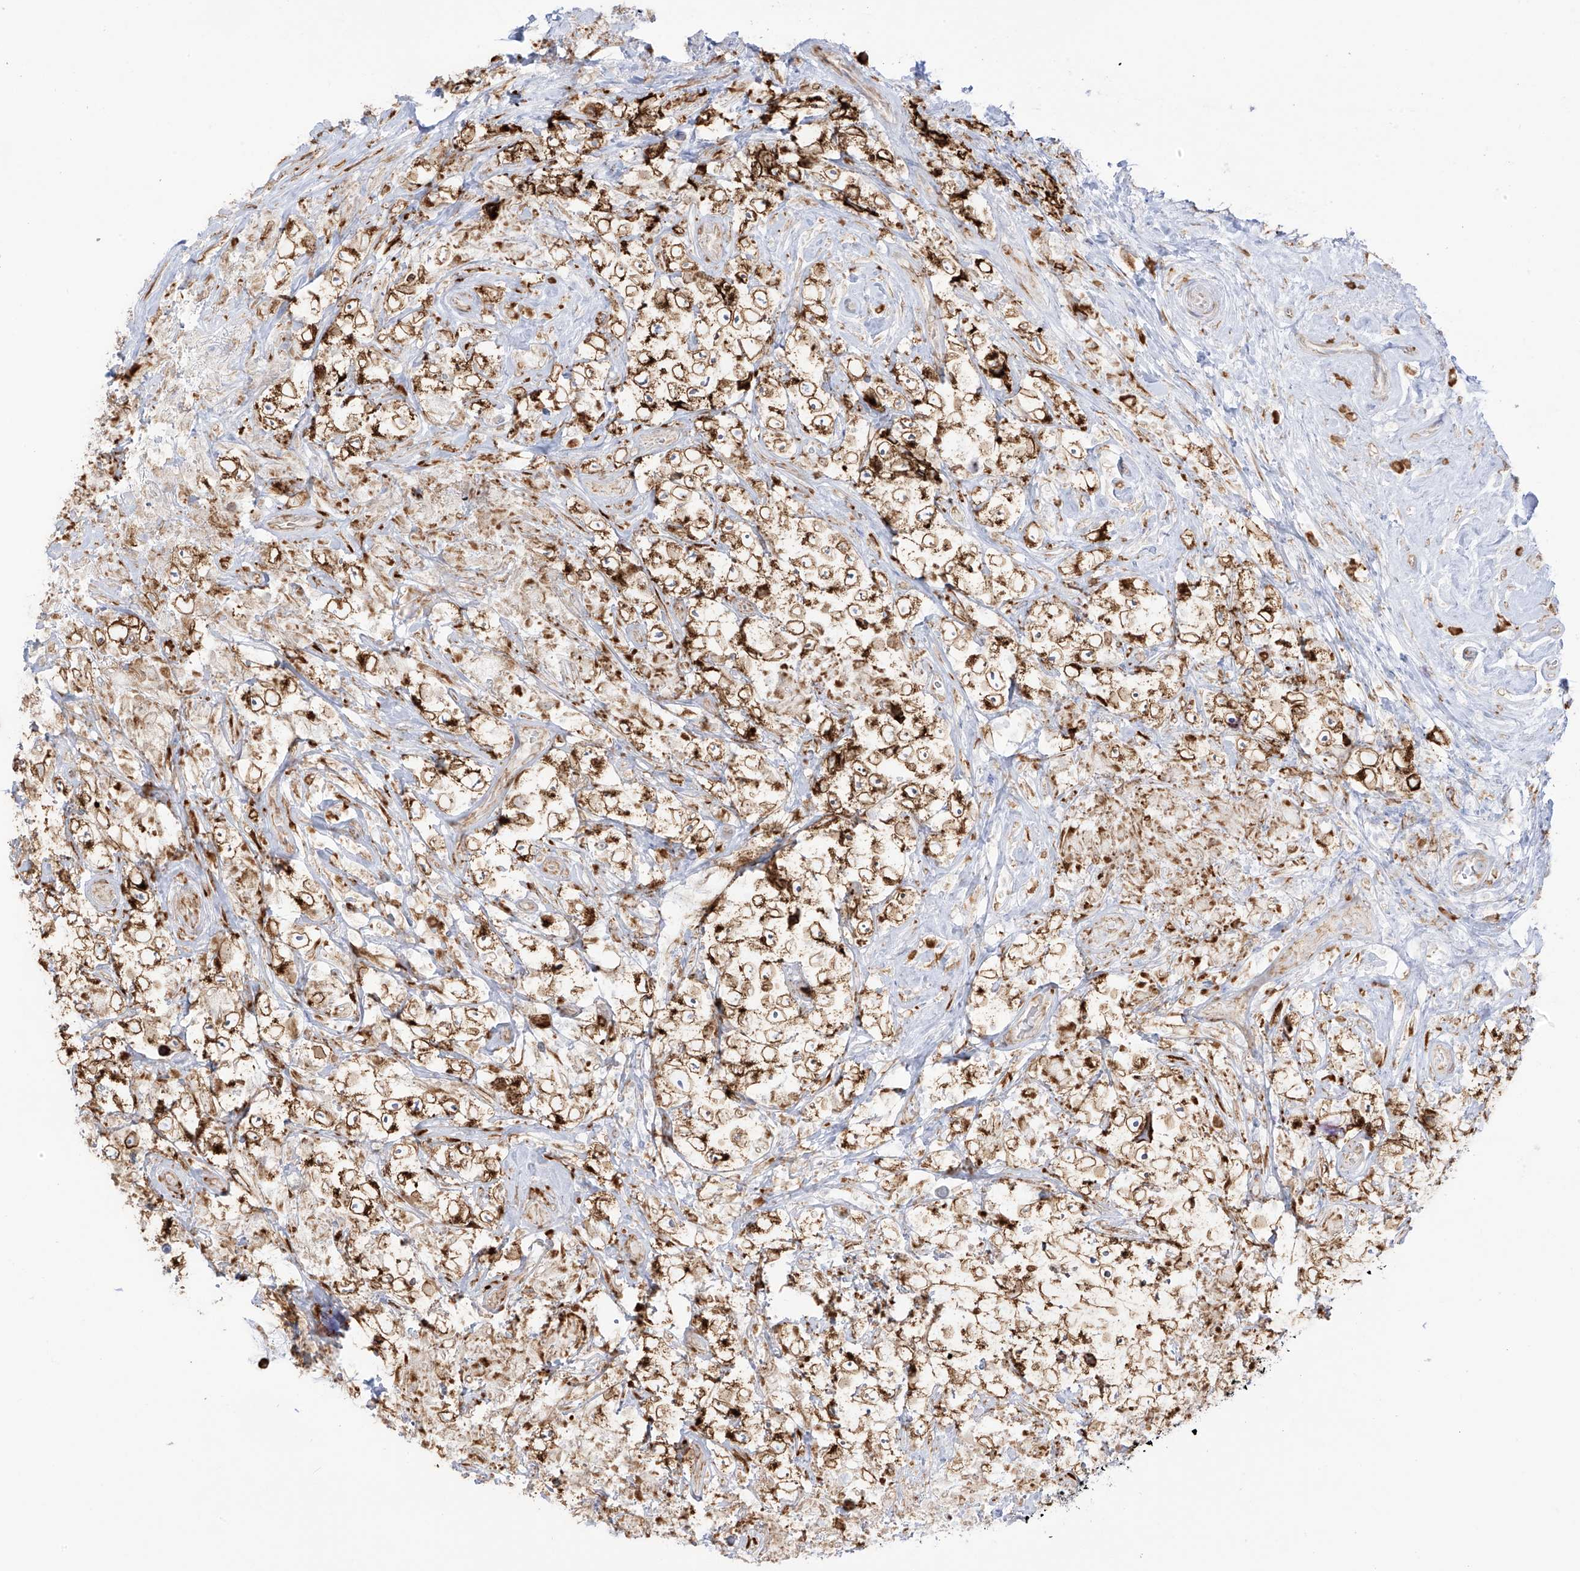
{"staining": {"intensity": "strong", "quantity": ">75%", "location": "cytoplasmic/membranous"}, "tissue": "testis cancer", "cell_type": "Tumor cells", "image_type": "cancer", "snomed": [{"axis": "morphology", "description": "Seminoma, NOS"}, {"axis": "topography", "description": "Testis"}], "caption": "This is an image of immunohistochemistry (IHC) staining of testis cancer (seminoma), which shows strong expression in the cytoplasmic/membranous of tumor cells.", "gene": "LRRC59", "patient": {"sex": "male", "age": 49}}